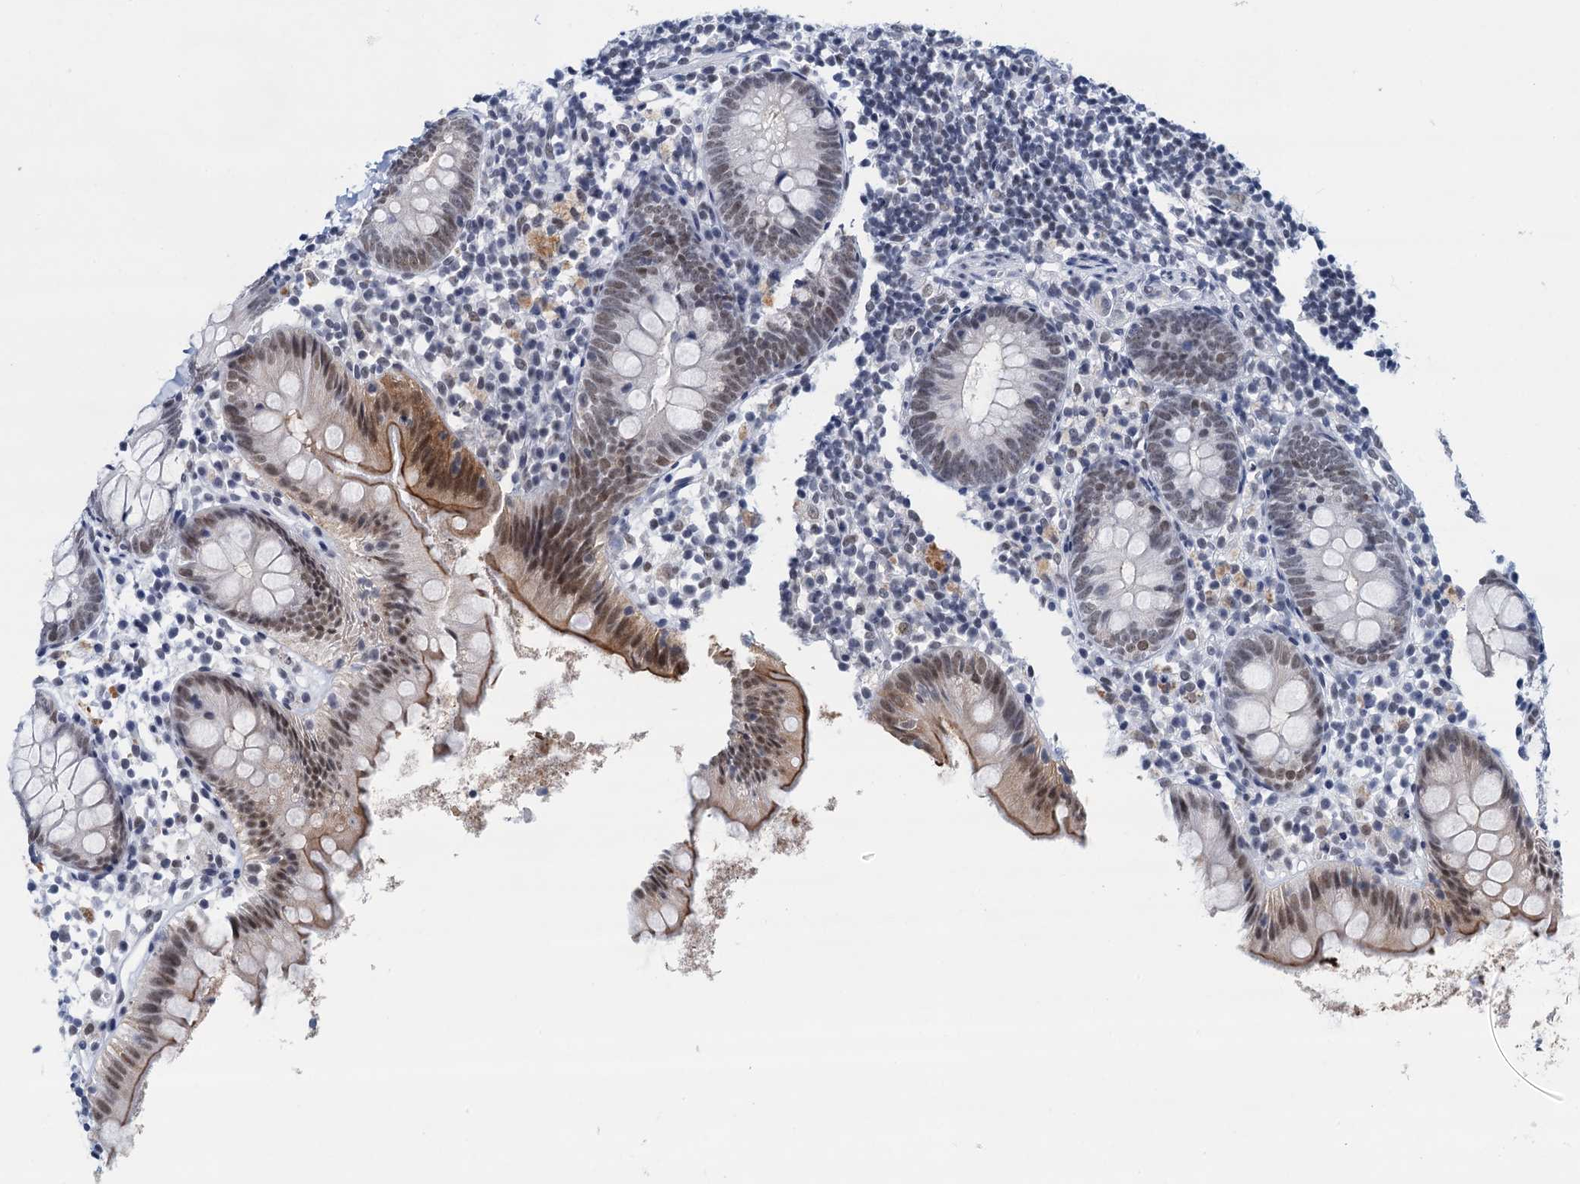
{"staining": {"intensity": "moderate", "quantity": "25%-75%", "location": "cytoplasmic/membranous,nuclear"}, "tissue": "appendix", "cell_type": "Glandular cells", "image_type": "normal", "snomed": [{"axis": "morphology", "description": "Normal tissue, NOS"}, {"axis": "topography", "description": "Appendix"}], "caption": "Approximately 25%-75% of glandular cells in benign human appendix demonstrate moderate cytoplasmic/membranous,nuclear protein staining as visualized by brown immunohistochemical staining.", "gene": "EPS8L1", "patient": {"sex": "female", "age": 20}}